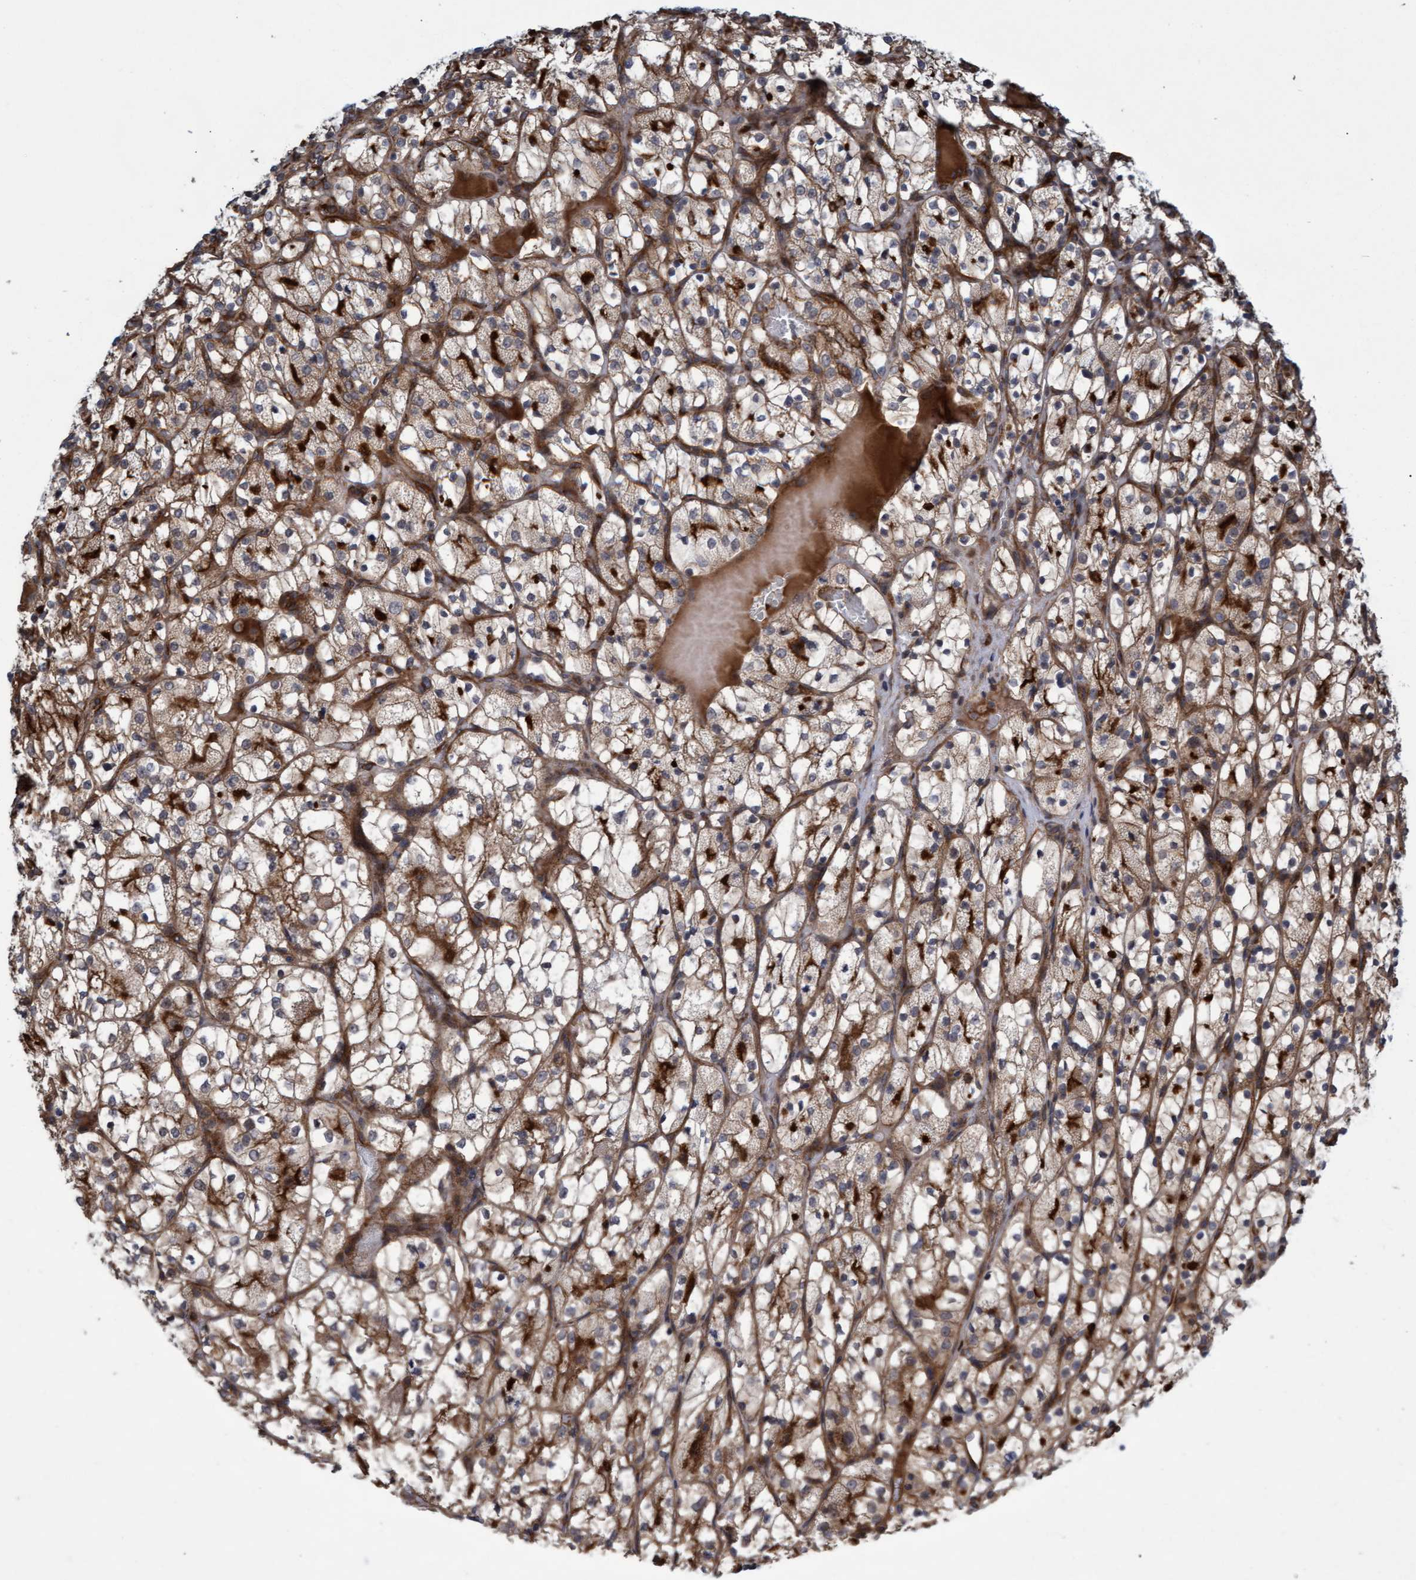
{"staining": {"intensity": "moderate", "quantity": ">75%", "location": "cytoplasmic/membranous"}, "tissue": "renal cancer", "cell_type": "Tumor cells", "image_type": "cancer", "snomed": [{"axis": "morphology", "description": "Adenocarcinoma, NOS"}, {"axis": "topography", "description": "Kidney"}], "caption": "High-power microscopy captured an IHC histopathology image of adenocarcinoma (renal), revealing moderate cytoplasmic/membranous staining in approximately >75% of tumor cells. Nuclei are stained in blue.", "gene": "TNFRSF10B", "patient": {"sex": "female", "age": 69}}